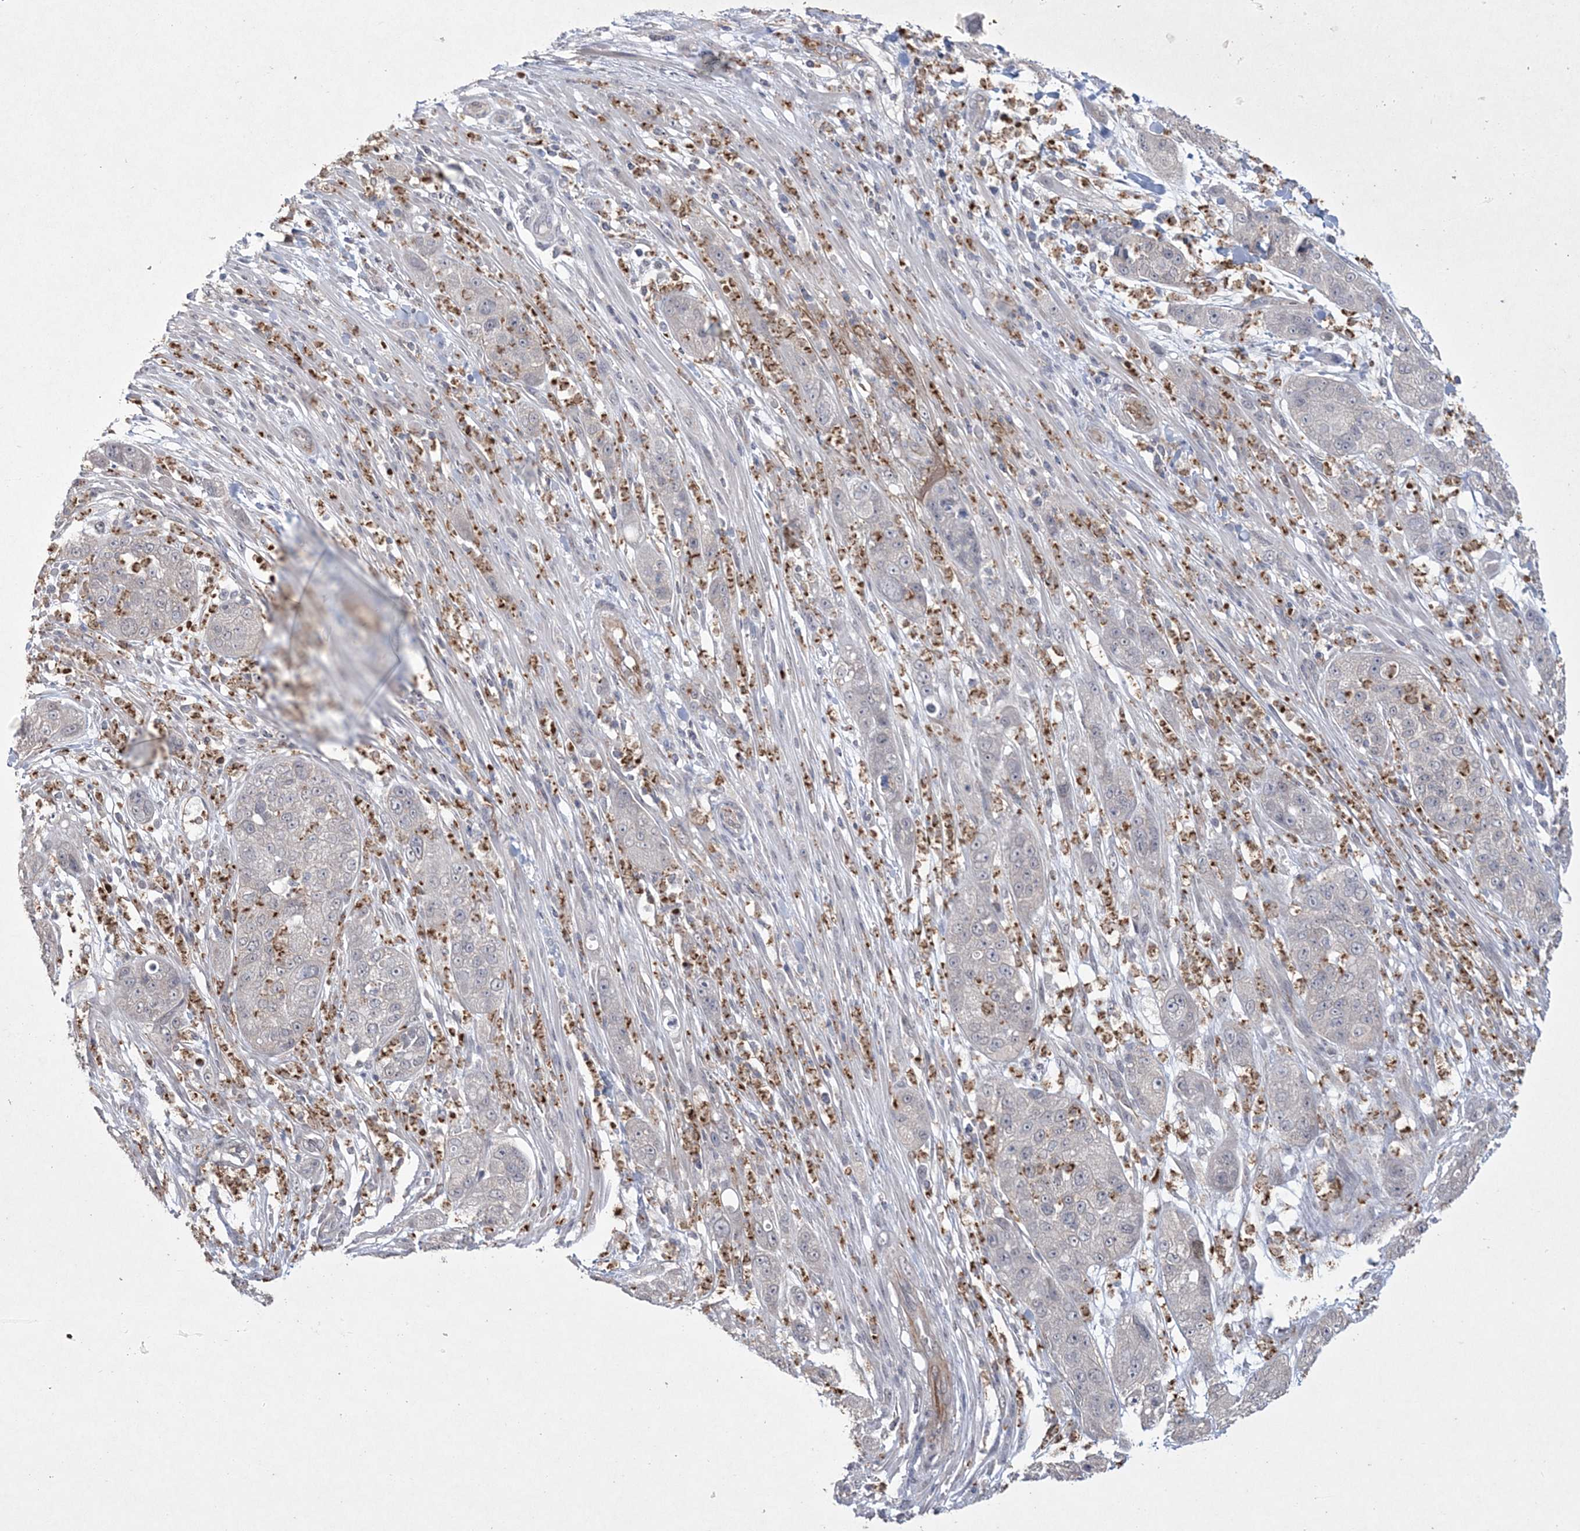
{"staining": {"intensity": "negative", "quantity": "none", "location": "none"}, "tissue": "pancreatic cancer", "cell_type": "Tumor cells", "image_type": "cancer", "snomed": [{"axis": "morphology", "description": "Adenocarcinoma, NOS"}, {"axis": "topography", "description": "Pancreas"}], "caption": "A micrograph of pancreatic cancer stained for a protein reveals no brown staining in tumor cells.", "gene": "DPCD", "patient": {"sex": "female", "age": 78}}